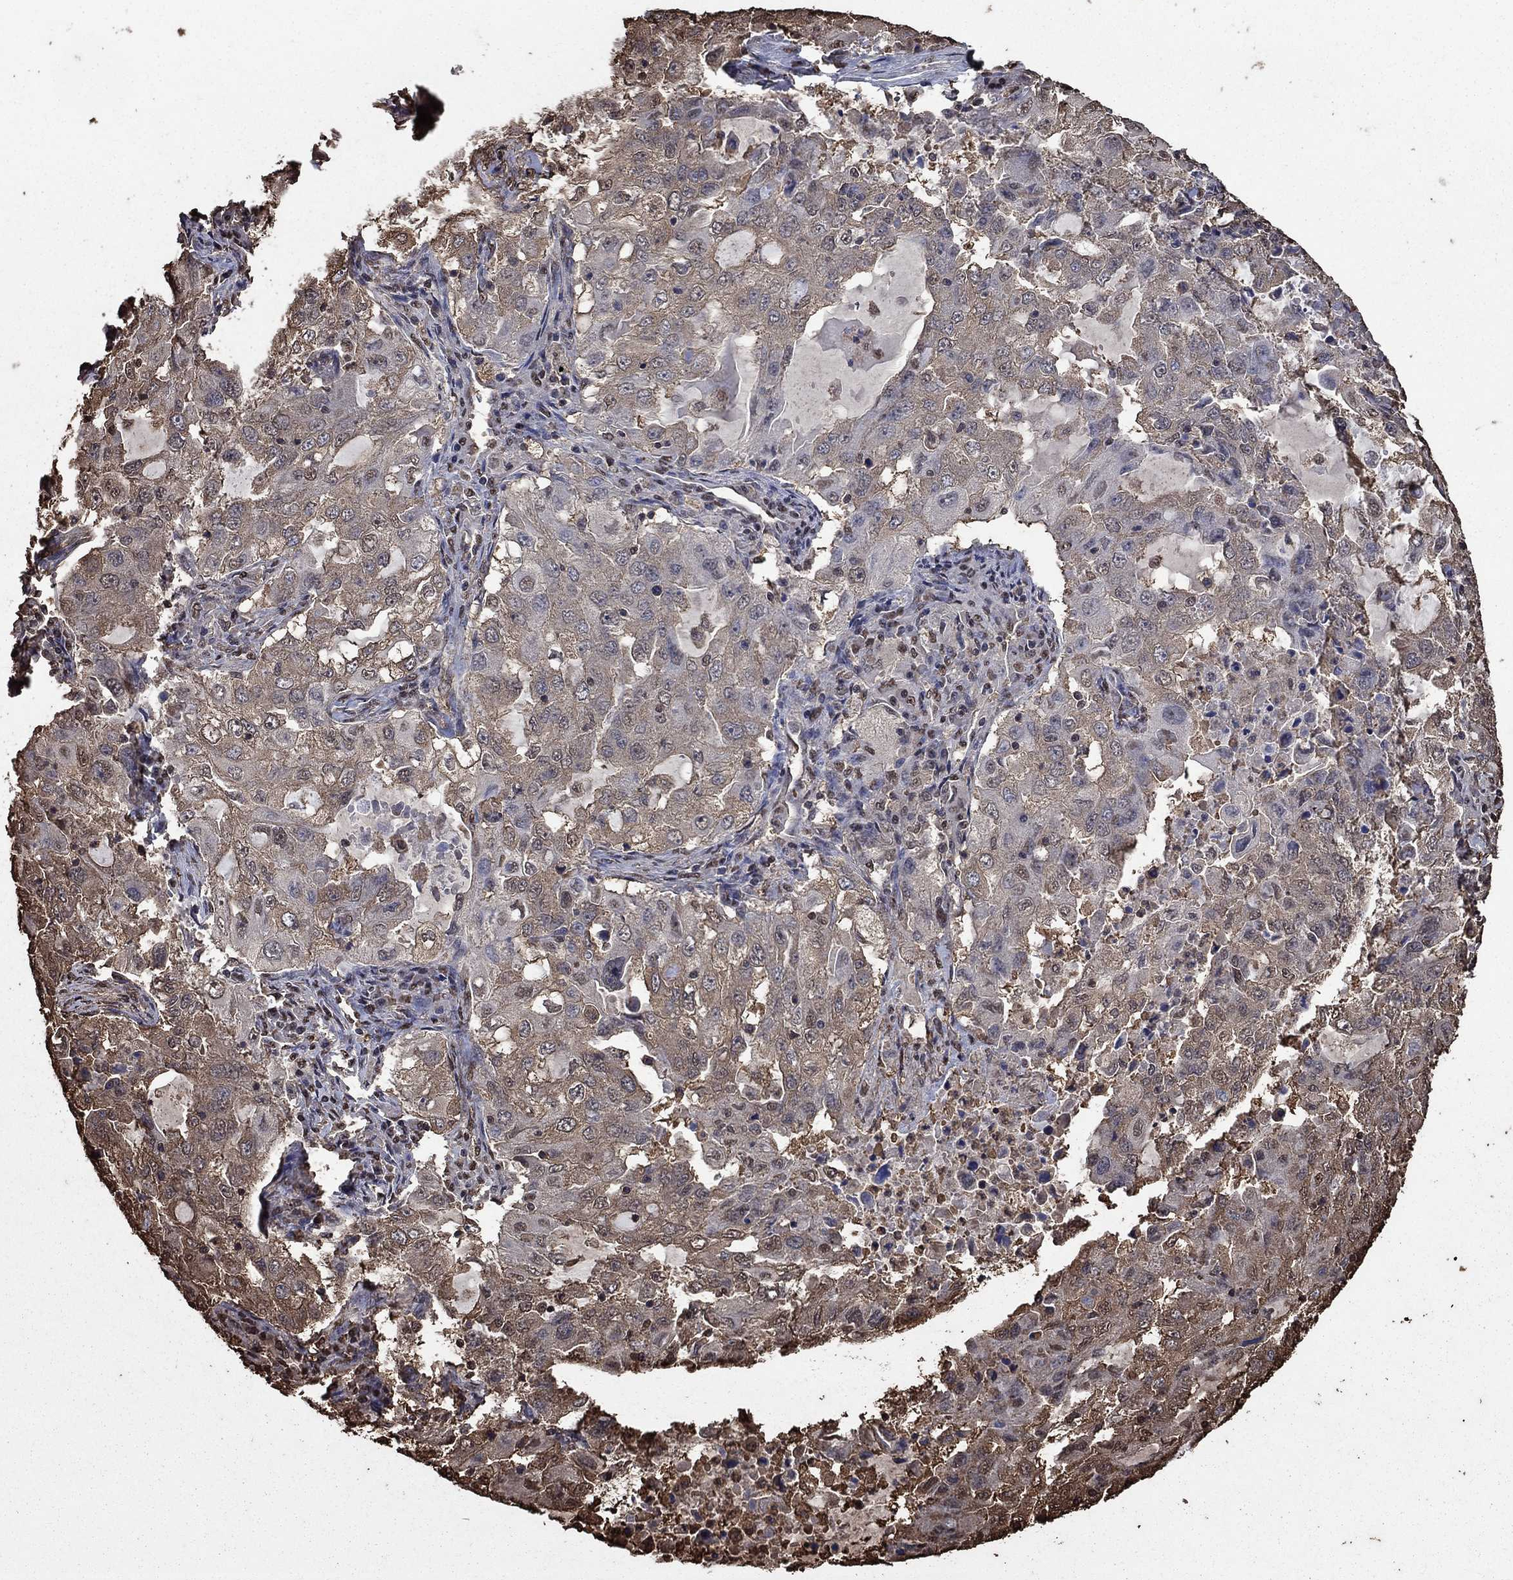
{"staining": {"intensity": "weak", "quantity": "<25%", "location": "cytoplasmic/membranous"}, "tissue": "lung cancer", "cell_type": "Tumor cells", "image_type": "cancer", "snomed": [{"axis": "morphology", "description": "Adenocarcinoma, NOS"}, {"axis": "topography", "description": "Lung"}], "caption": "Immunohistochemical staining of lung cancer (adenocarcinoma) demonstrates no significant expression in tumor cells.", "gene": "GAPDH", "patient": {"sex": "female", "age": 61}}